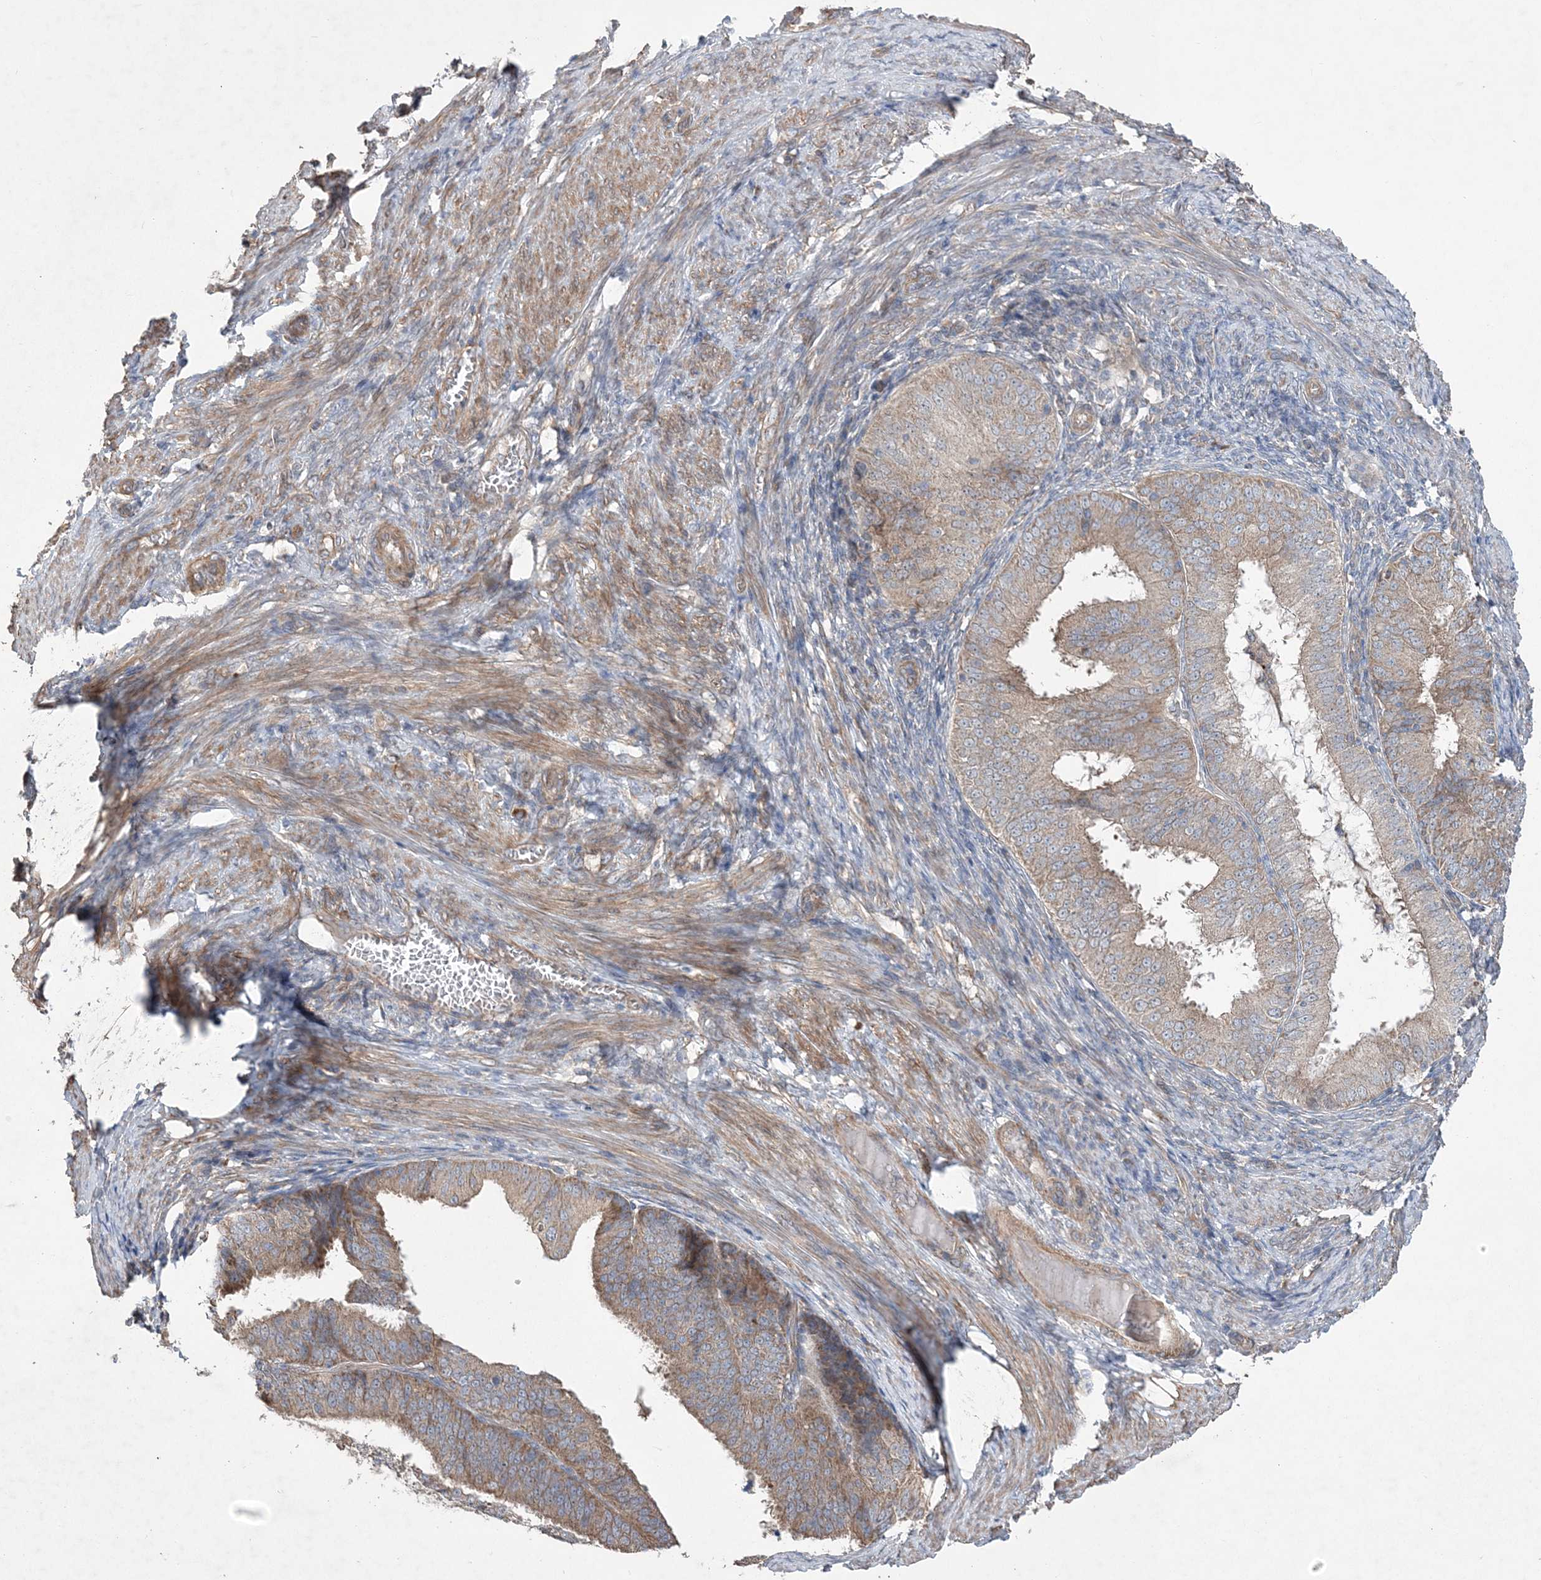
{"staining": {"intensity": "weak", "quantity": ">75%", "location": "cytoplasmic/membranous"}, "tissue": "endometrial cancer", "cell_type": "Tumor cells", "image_type": "cancer", "snomed": [{"axis": "morphology", "description": "Adenocarcinoma, NOS"}, {"axis": "topography", "description": "Endometrium"}], "caption": "Protein expression analysis of endometrial cancer (adenocarcinoma) shows weak cytoplasmic/membranous expression in about >75% of tumor cells. The staining was performed using DAB, with brown indicating positive protein expression. Nuclei are stained blue with hematoxylin.", "gene": "MTRF1L", "patient": {"sex": "female", "age": 51}}